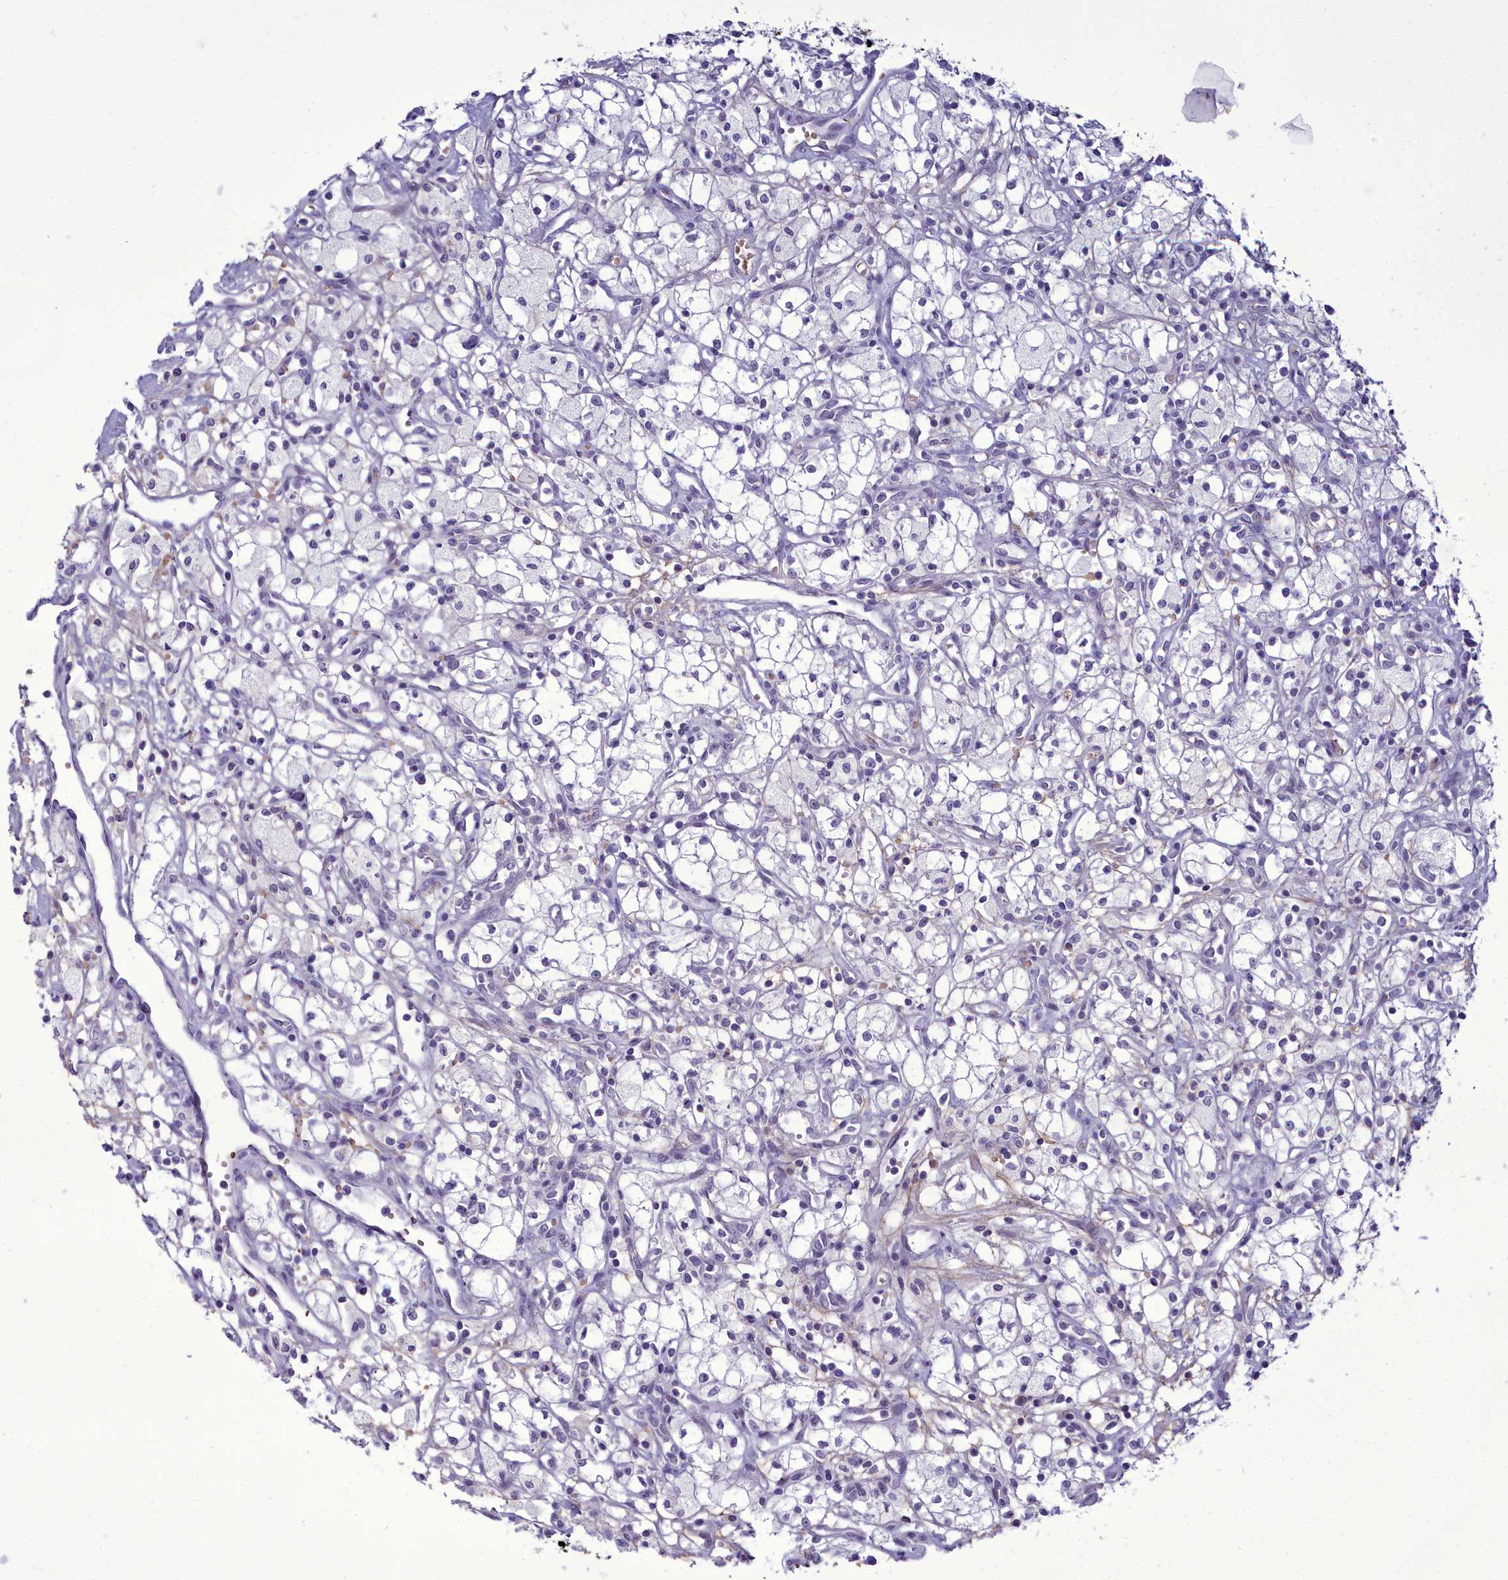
{"staining": {"intensity": "negative", "quantity": "none", "location": "none"}, "tissue": "renal cancer", "cell_type": "Tumor cells", "image_type": "cancer", "snomed": [{"axis": "morphology", "description": "Adenocarcinoma, NOS"}, {"axis": "topography", "description": "Kidney"}], "caption": "Immunohistochemistry of human renal cancer (adenocarcinoma) shows no positivity in tumor cells.", "gene": "OSTN", "patient": {"sex": "male", "age": 59}}